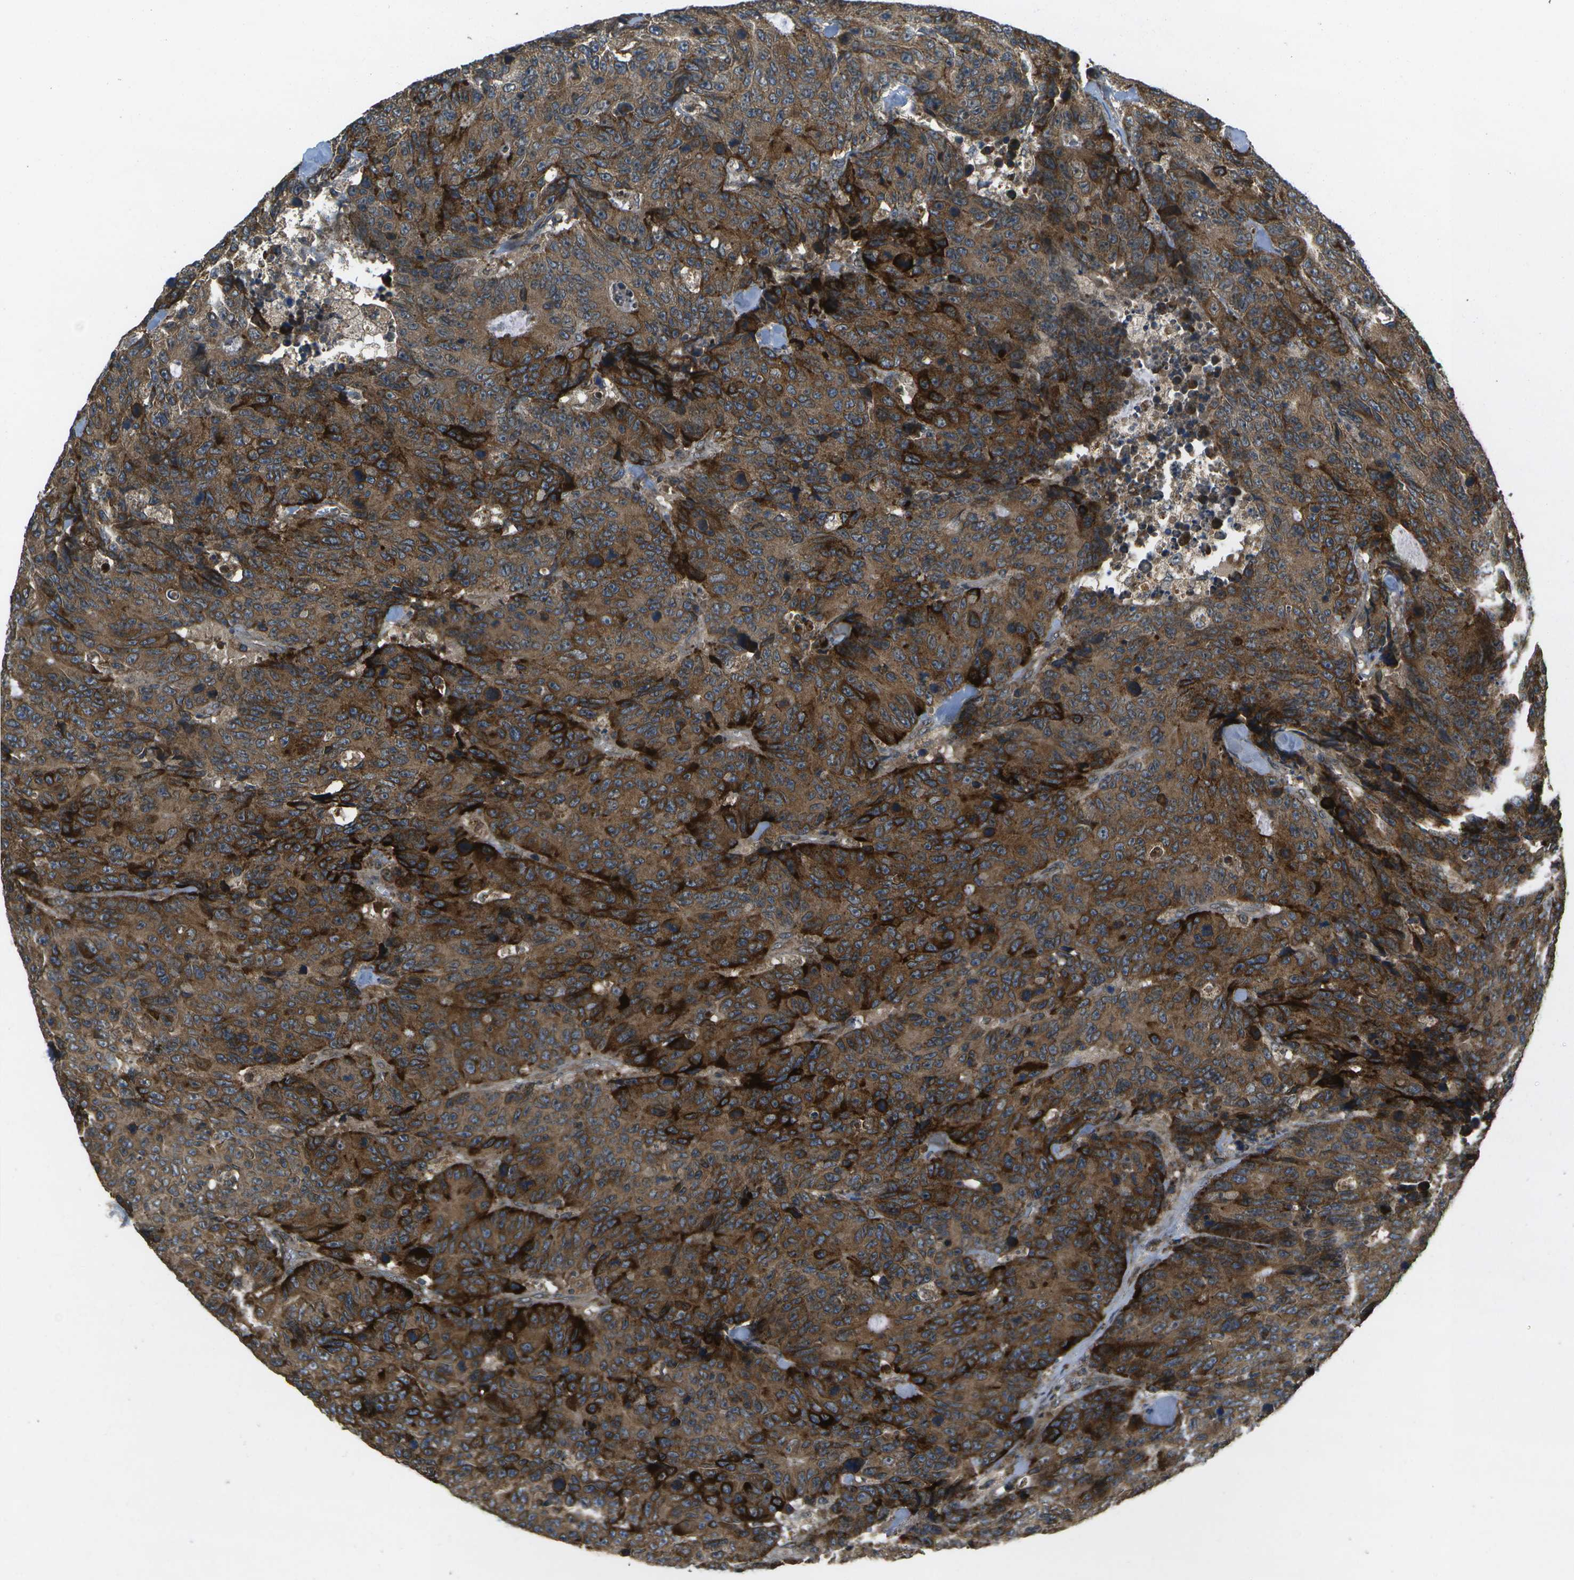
{"staining": {"intensity": "strong", "quantity": ">75%", "location": "cytoplasmic/membranous"}, "tissue": "colorectal cancer", "cell_type": "Tumor cells", "image_type": "cancer", "snomed": [{"axis": "morphology", "description": "Adenocarcinoma, NOS"}, {"axis": "topography", "description": "Colon"}], "caption": "Protein expression analysis of adenocarcinoma (colorectal) demonstrates strong cytoplasmic/membranous staining in about >75% of tumor cells.", "gene": "HFE", "patient": {"sex": "female", "age": 86}}